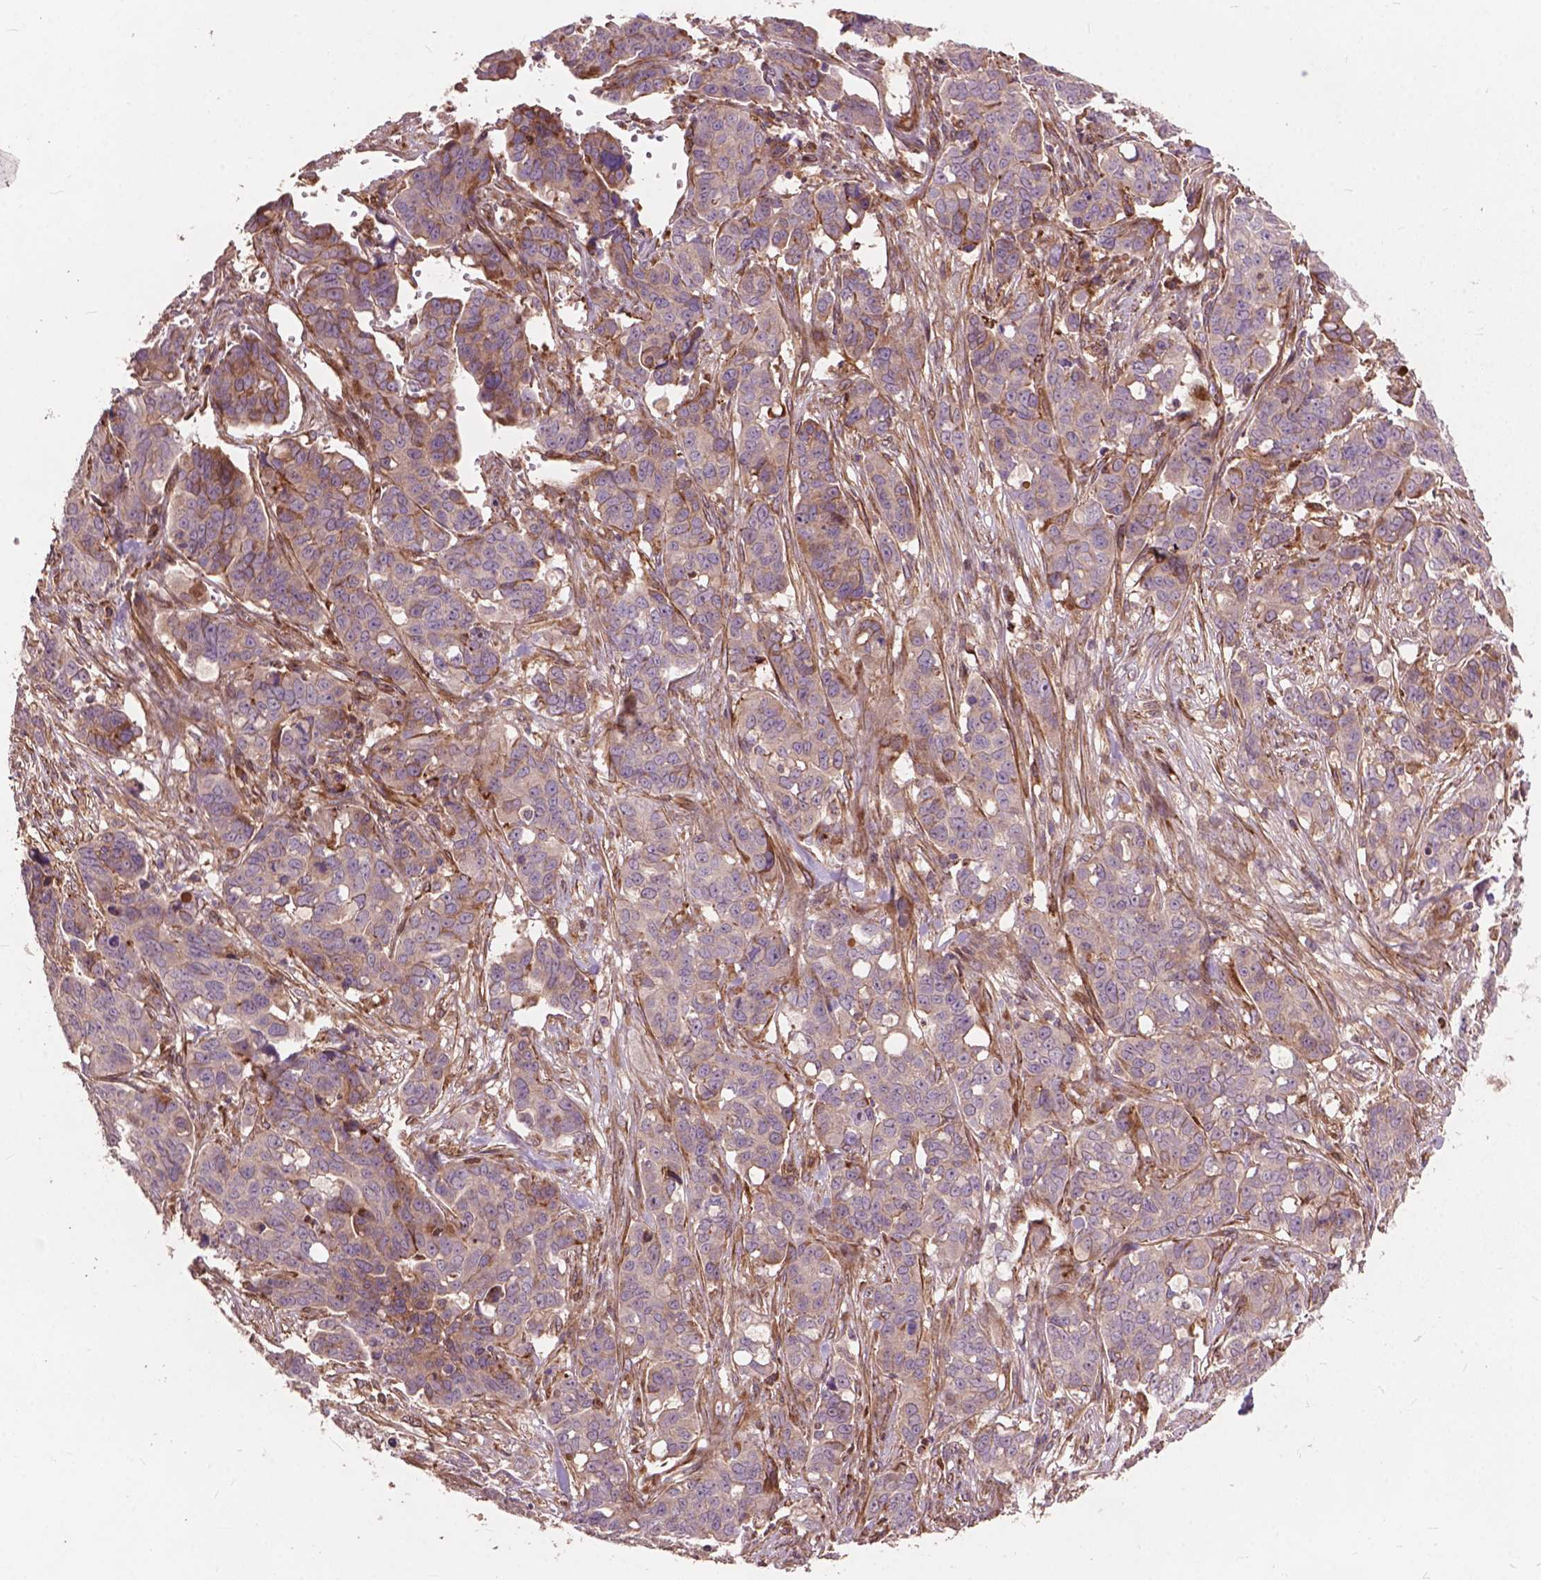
{"staining": {"intensity": "weak", "quantity": "<25%", "location": "cytoplasmic/membranous"}, "tissue": "ovarian cancer", "cell_type": "Tumor cells", "image_type": "cancer", "snomed": [{"axis": "morphology", "description": "Carcinoma, endometroid"}, {"axis": "topography", "description": "Ovary"}], "caption": "An immunohistochemistry (IHC) micrograph of ovarian cancer is shown. There is no staining in tumor cells of ovarian cancer. (Brightfield microscopy of DAB (3,3'-diaminobenzidine) immunohistochemistry (IHC) at high magnification).", "gene": "FNIP1", "patient": {"sex": "female", "age": 78}}